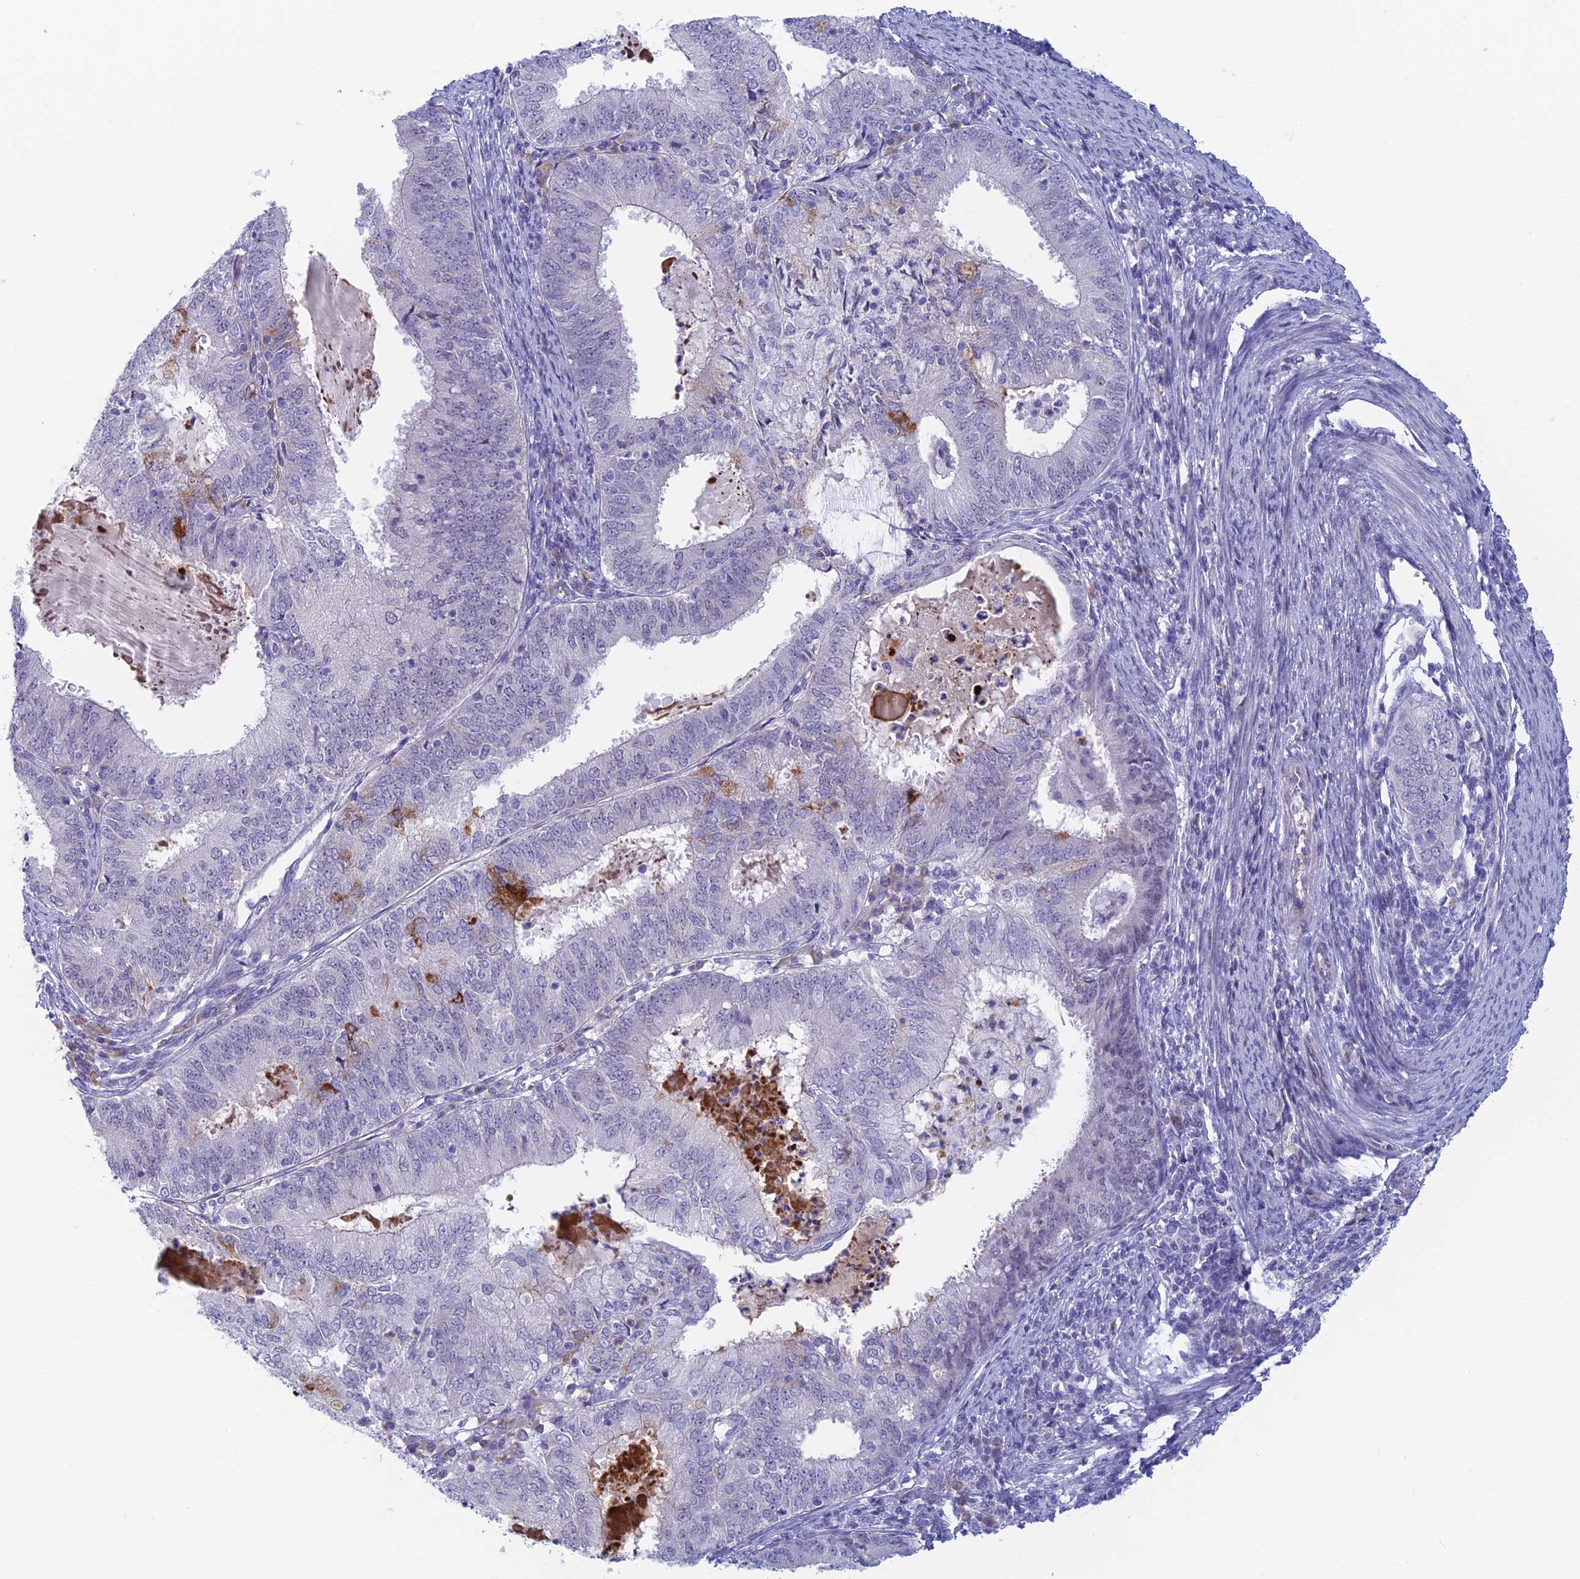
{"staining": {"intensity": "moderate", "quantity": "<25%", "location": "cytoplasmic/membranous"}, "tissue": "endometrial cancer", "cell_type": "Tumor cells", "image_type": "cancer", "snomed": [{"axis": "morphology", "description": "Adenocarcinoma, NOS"}, {"axis": "topography", "description": "Endometrium"}], "caption": "The photomicrograph shows staining of endometrial cancer, revealing moderate cytoplasmic/membranous protein staining (brown color) within tumor cells.", "gene": "PPP1R26", "patient": {"sex": "female", "age": 57}}